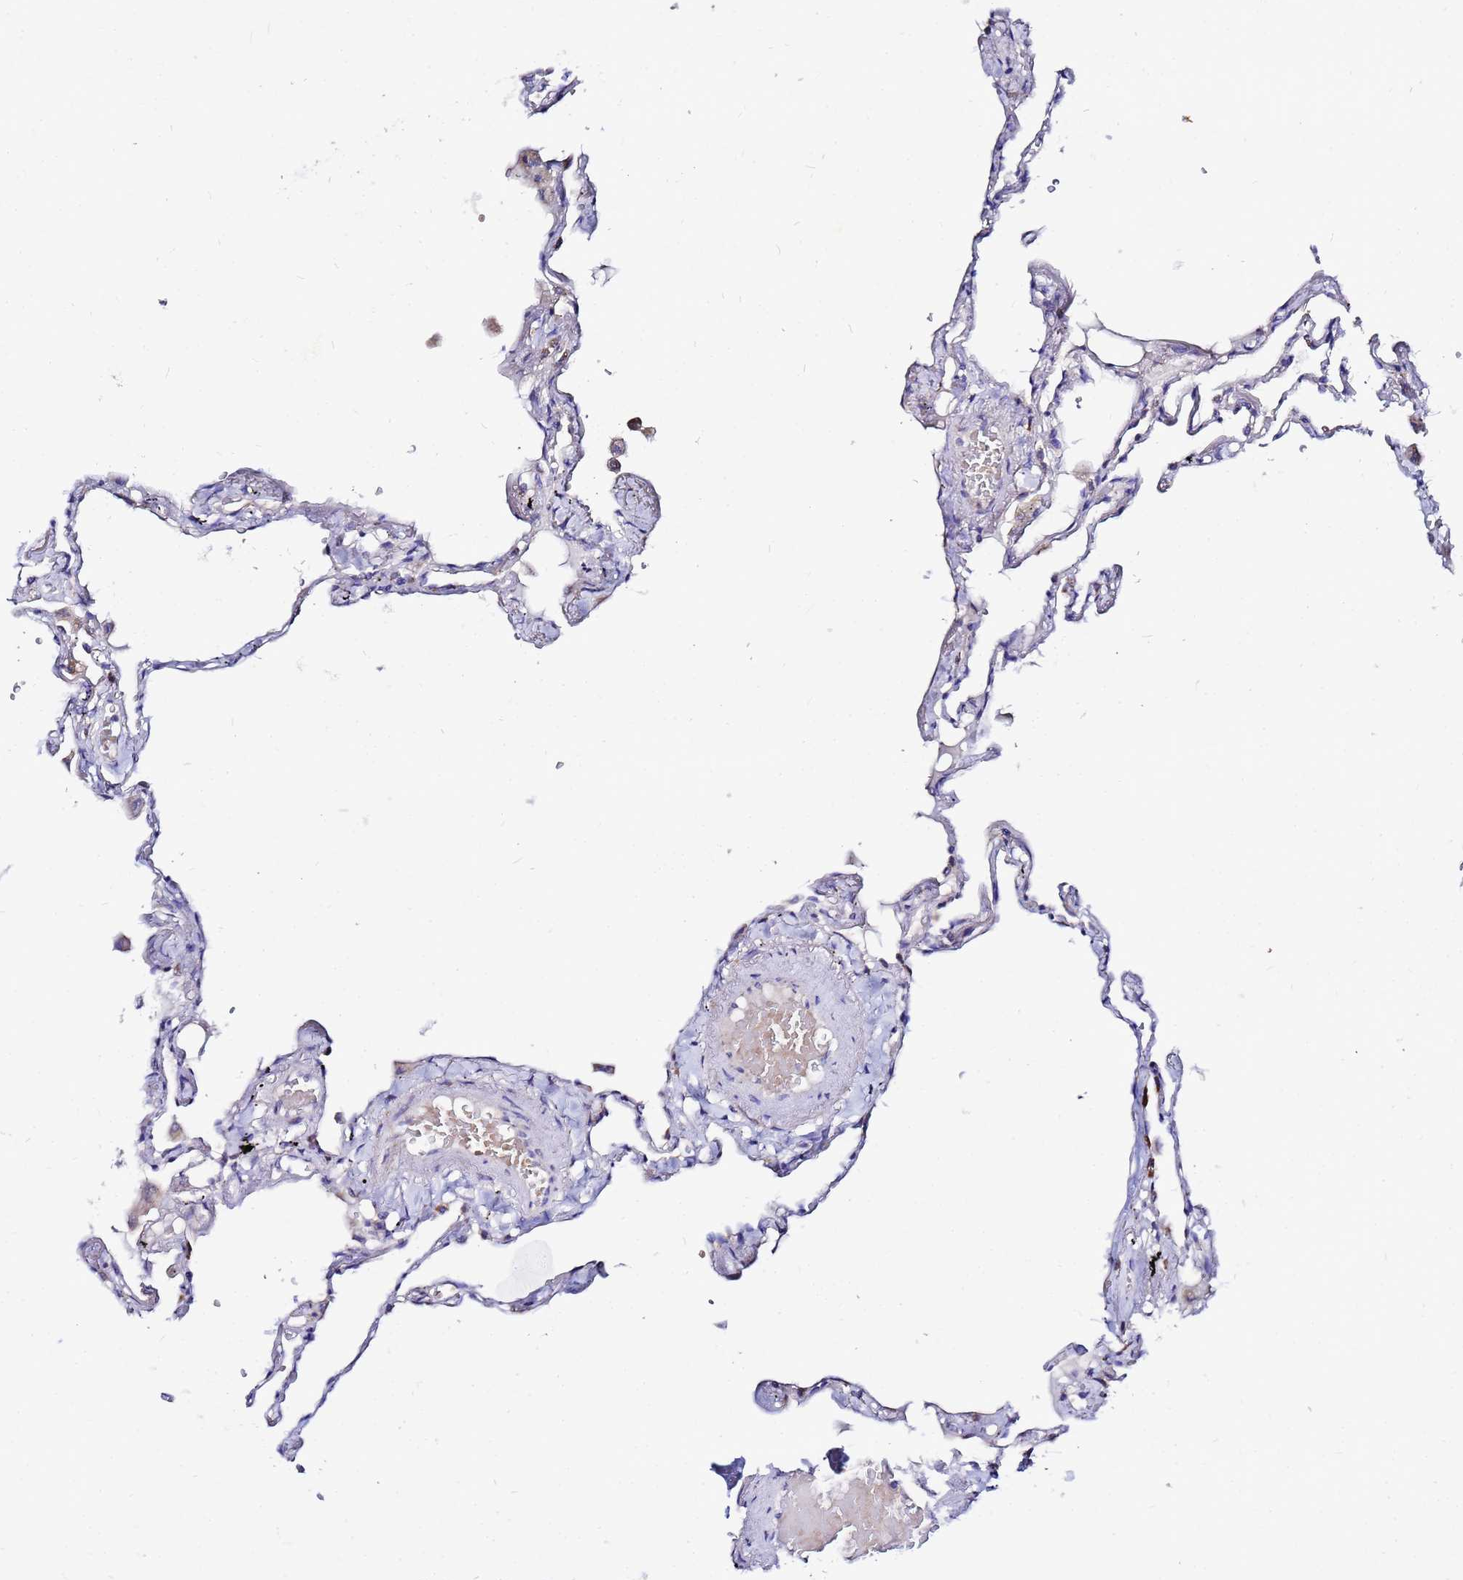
{"staining": {"intensity": "weak", "quantity": "<25%", "location": "cytoplasmic/membranous"}, "tissue": "lung", "cell_type": "Alveolar cells", "image_type": "normal", "snomed": [{"axis": "morphology", "description": "Normal tissue, NOS"}, {"axis": "topography", "description": "Lung"}], "caption": "Immunohistochemistry micrograph of benign lung: lung stained with DAB demonstrates no significant protein expression in alveolar cells. Brightfield microscopy of IHC stained with DAB (brown) and hematoxylin (blue), captured at high magnification.", "gene": "FAHD2A", "patient": {"sex": "female", "age": 67}}